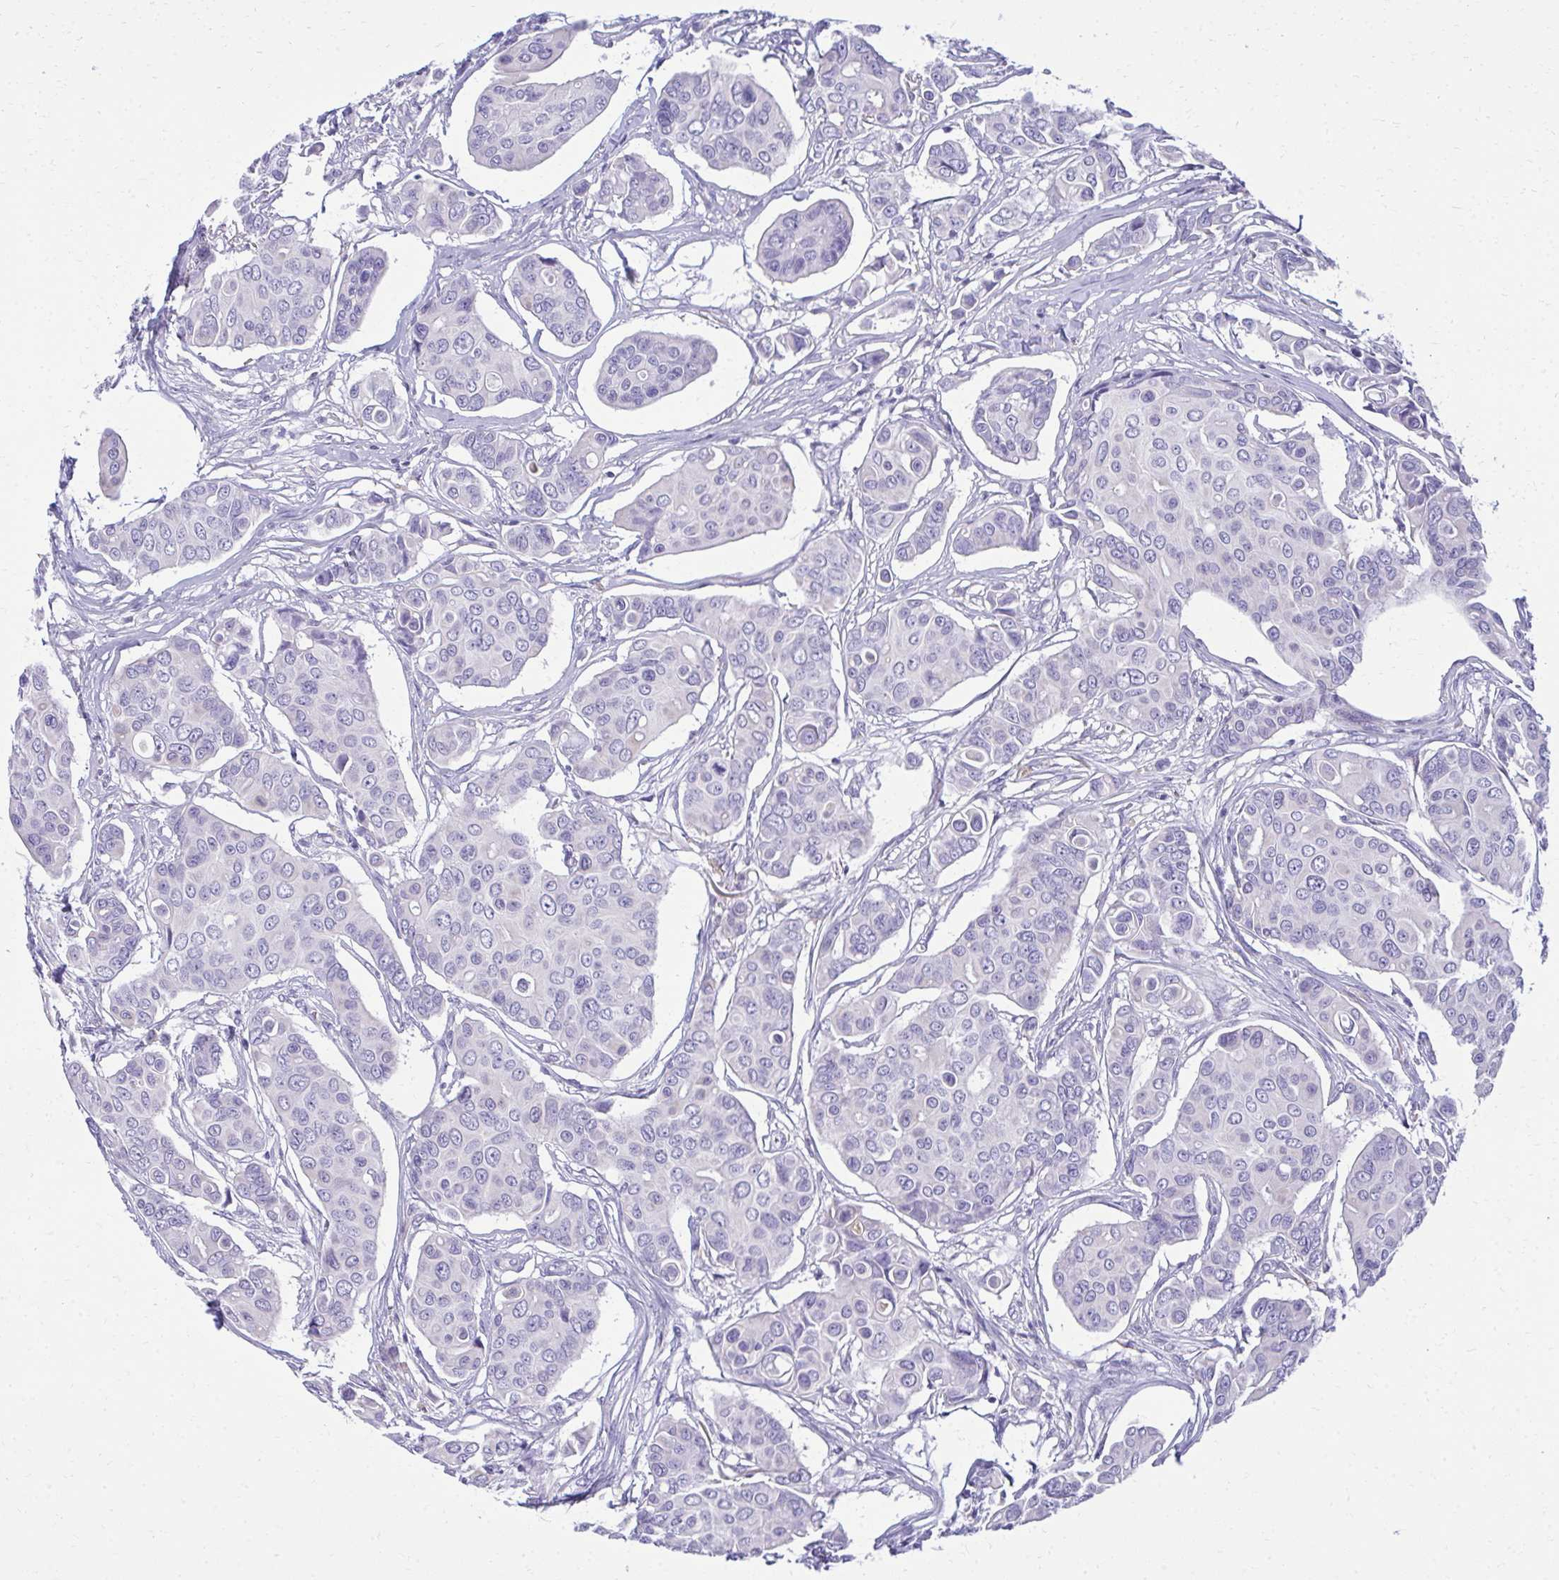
{"staining": {"intensity": "negative", "quantity": "none", "location": "none"}, "tissue": "breast cancer", "cell_type": "Tumor cells", "image_type": "cancer", "snomed": [{"axis": "morphology", "description": "Duct carcinoma"}, {"axis": "topography", "description": "Breast"}], "caption": "Tumor cells show no significant protein staining in breast intraductal carcinoma.", "gene": "AIG1", "patient": {"sex": "female", "age": 54}}